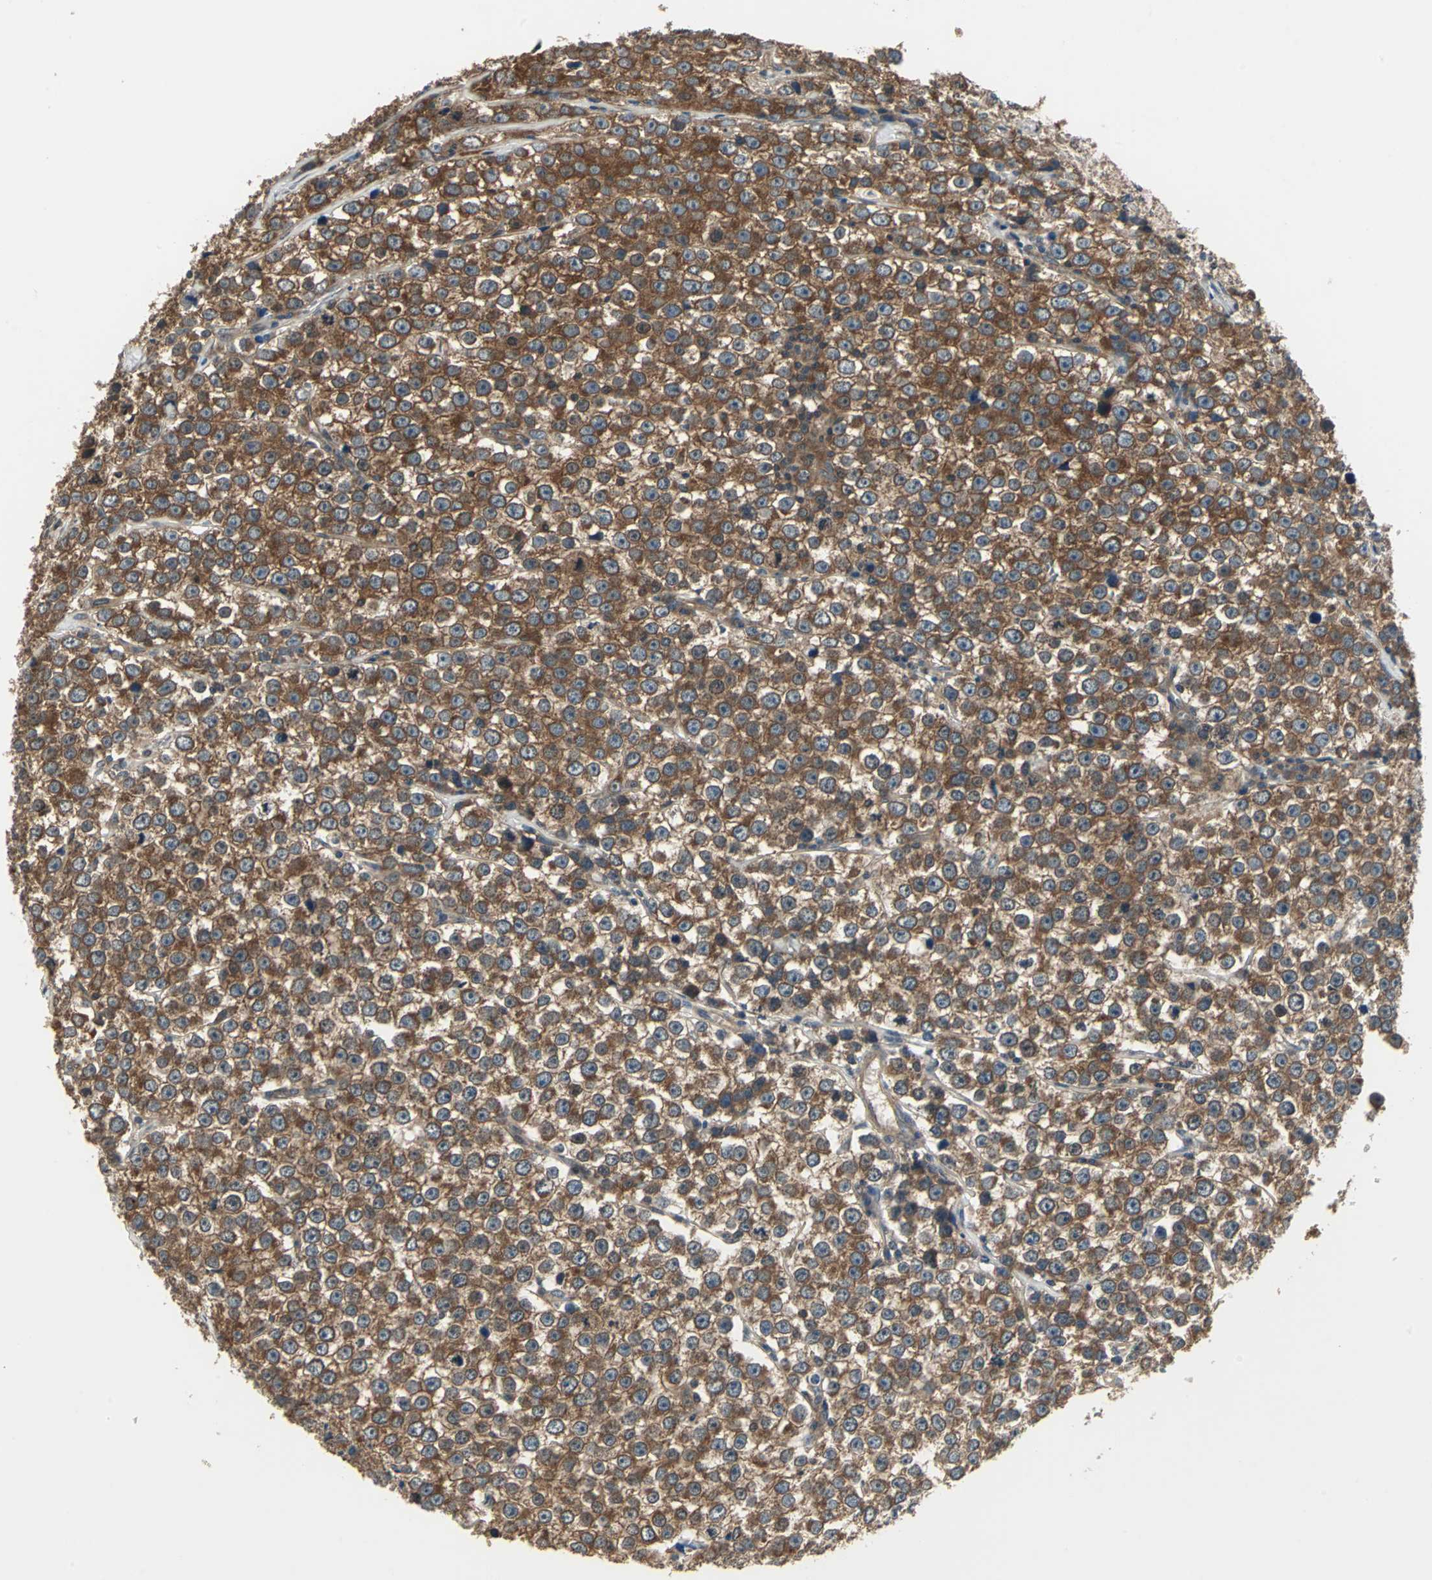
{"staining": {"intensity": "strong", "quantity": ">75%", "location": "cytoplasmic/membranous"}, "tissue": "testis cancer", "cell_type": "Tumor cells", "image_type": "cancer", "snomed": [{"axis": "morphology", "description": "Seminoma, NOS"}, {"axis": "morphology", "description": "Carcinoma, Embryonal, NOS"}, {"axis": "topography", "description": "Testis"}], "caption": "Protein expression analysis of seminoma (testis) displays strong cytoplasmic/membranous expression in about >75% of tumor cells. (DAB IHC, brown staining for protein, blue staining for nuclei).", "gene": "PFDN1", "patient": {"sex": "male", "age": 52}}